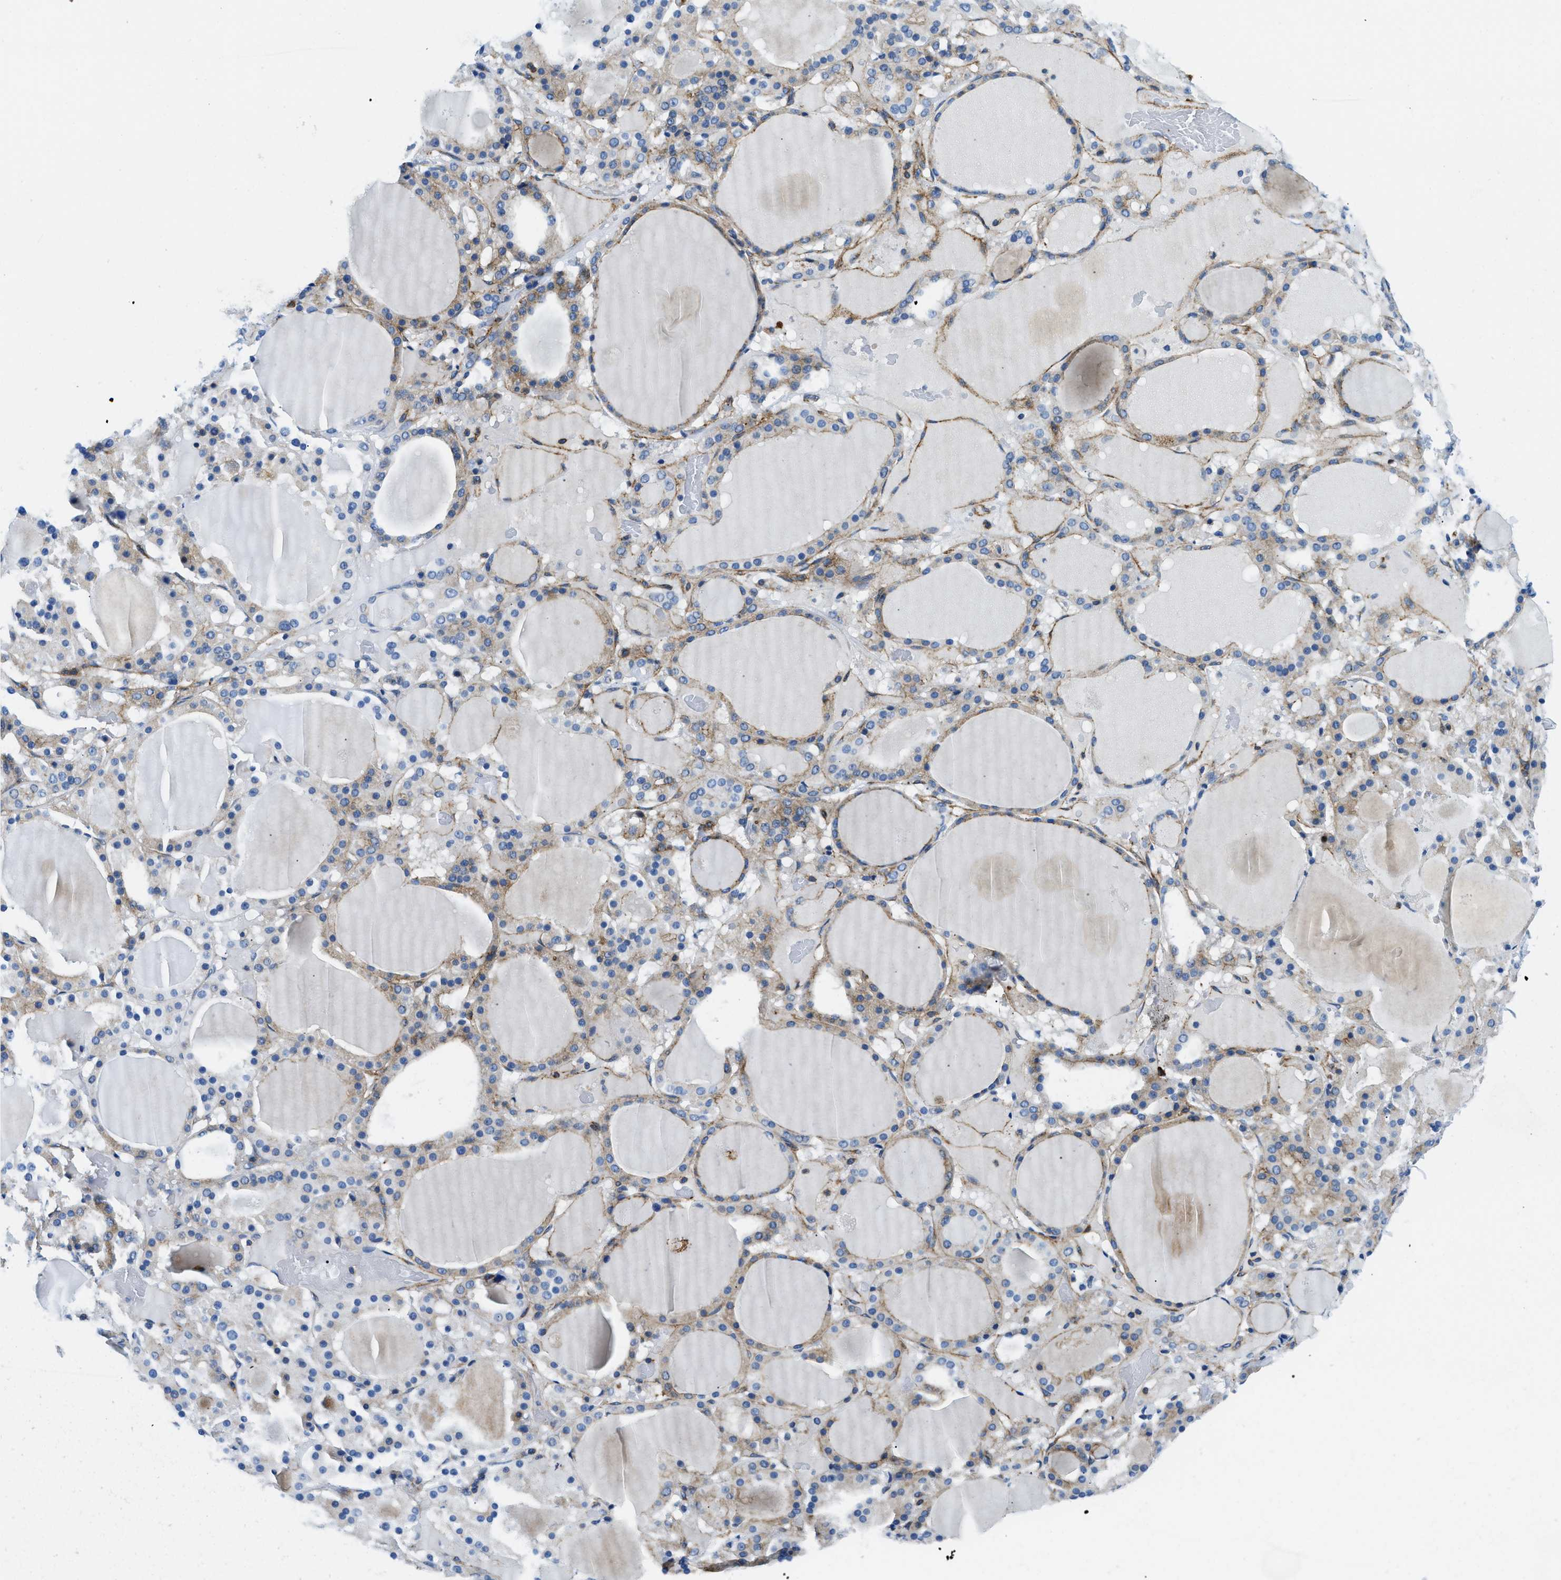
{"staining": {"intensity": "weak", "quantity": "25%-75%", "location": "cytoplasmic/membranous"}, "tissue": "thyroid gland", "cell_type": "Glandular cells", "image_type": "normal", "snomed": [{"axis": "morphology", "description": "Normal tissue, NOS"}, {"axis": "morphology", "description": "Carcinoma, NOS"}, {"axis": "topography", "description": "Thyroid gland"}], "caption": "Thyroid gland stained with immunohistochemistry reveals weak cytoplasmic/membranous staining in approximately 25%-75% of glandular cells.", "gene": "CUTA", "patient": {"sex": "female", "age": 86}}